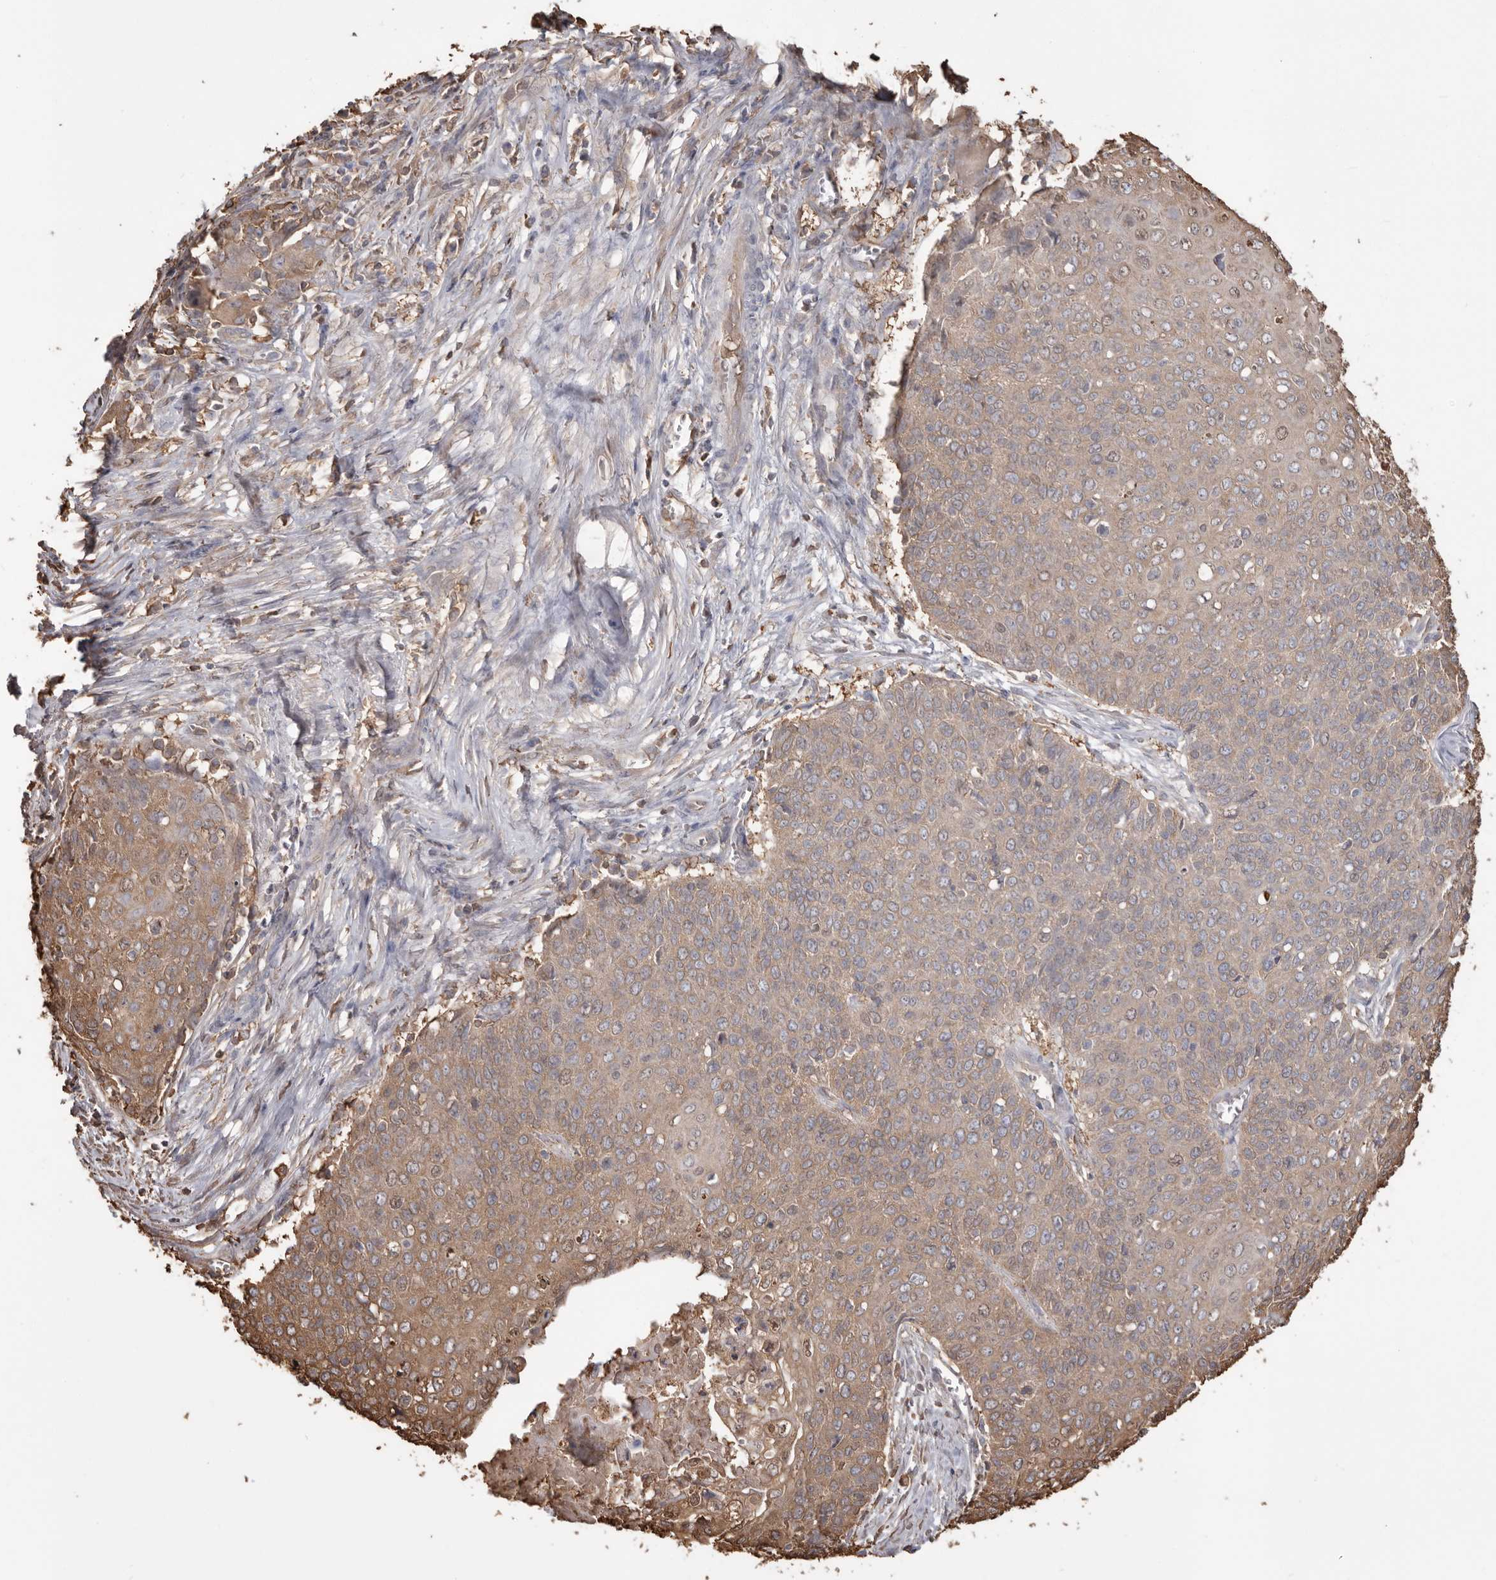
{"staining": {"intensity": "moderate", "quantity": ">75%", "location": "cytoplasmic/membranous"}, "tissue": "cervical cancer", "cell_type": "Tumor cells", "image_type": "cancer", "snomed": [{"axis": "morphology", "description": "Squamous cell carcinoma, NOS"}, {"axis": "topography", "description": "Cervix"}], "caption": "Immunohistochemical staining of human cervical squamous cell carcinoma shows medium levels of moderate cytoplasmic/membranous protein expression in about >75% of tumor cells. Ihc stains the protein of interest in brown and the nuclei are stained blue.", "gene": "PKM", "patient": {"sex": "female", "age": 39}}